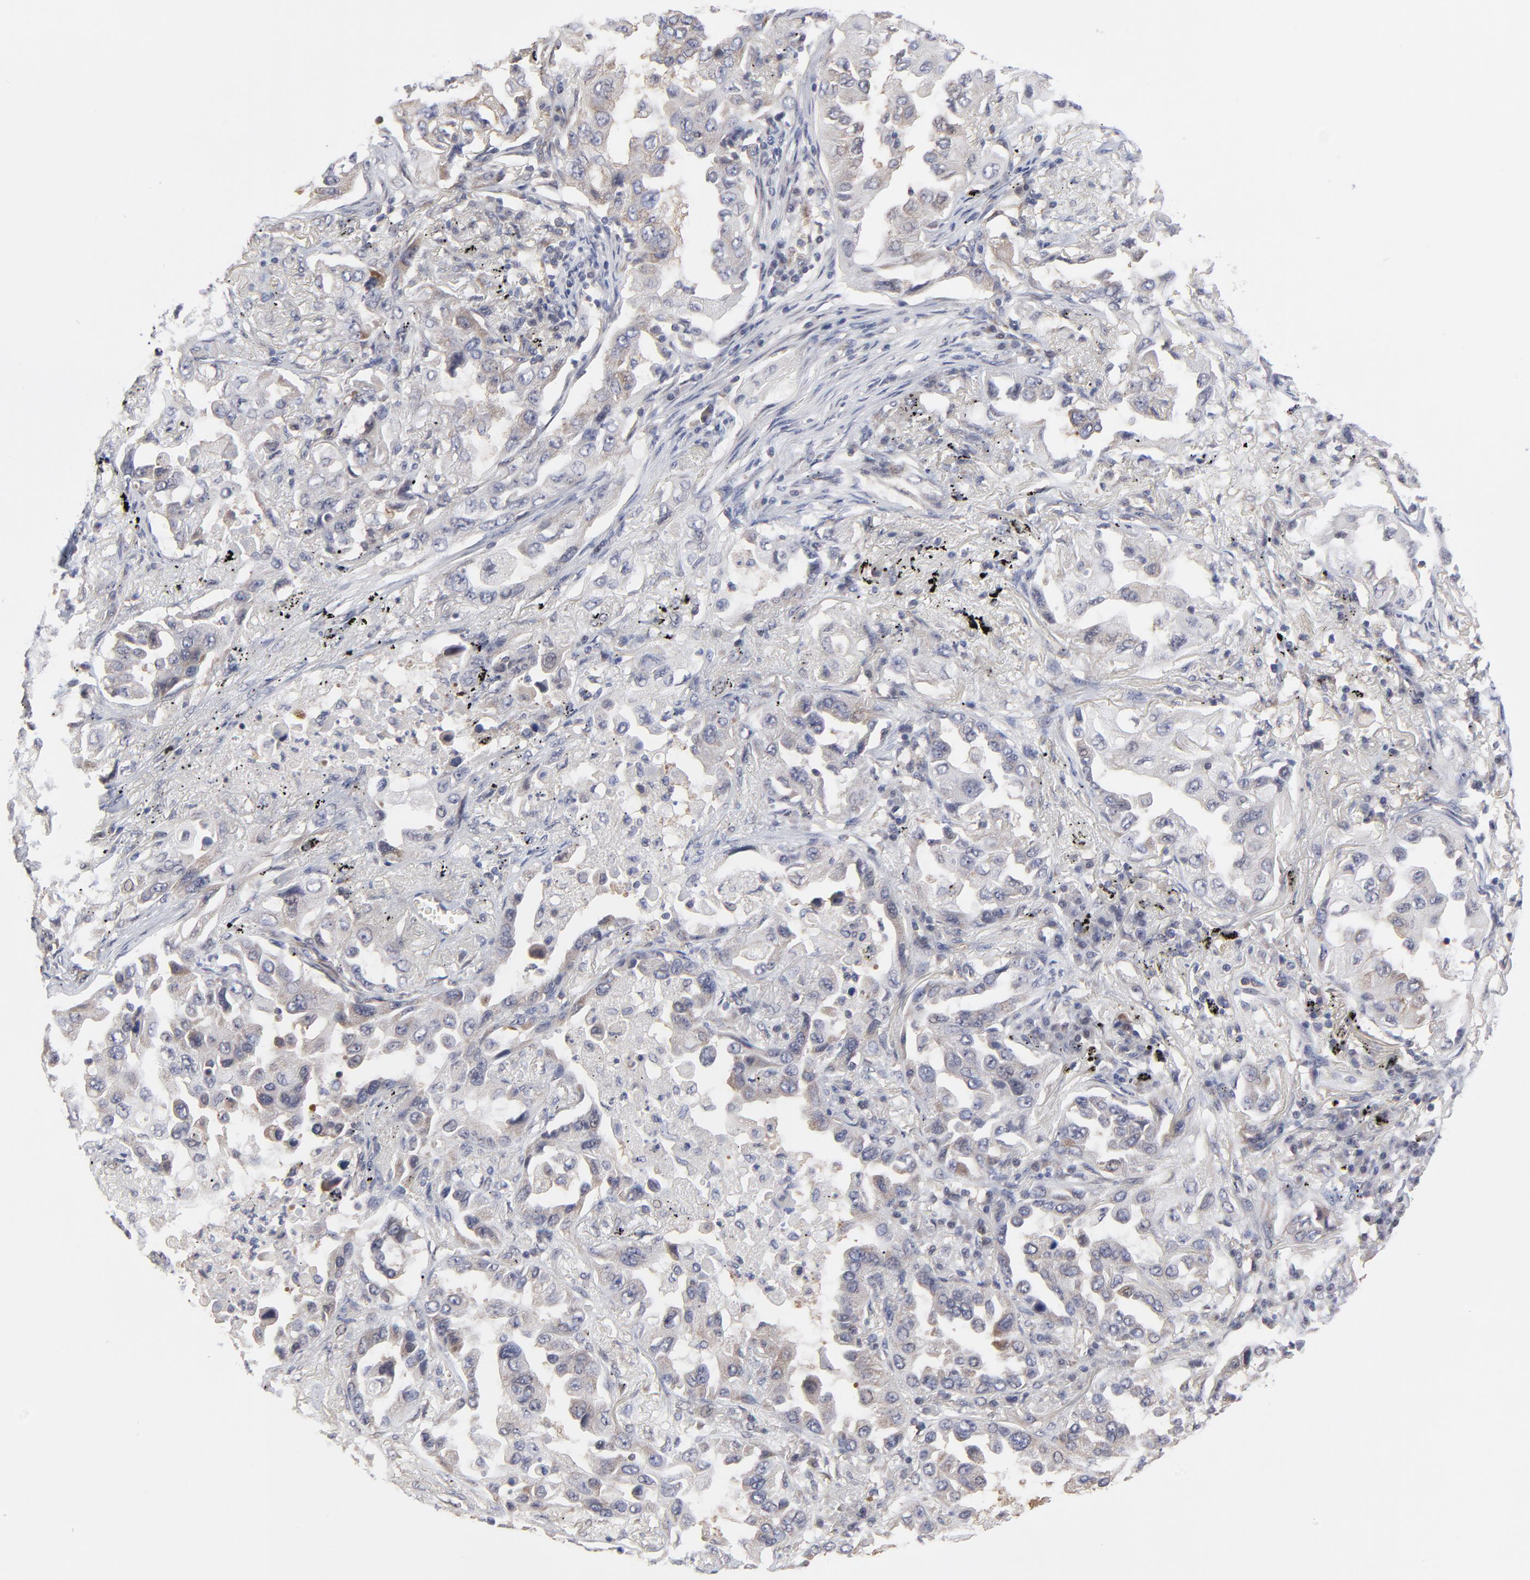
{"staining": {"intensity": "weak", "quantity": "25%-75%", "location": "cytoplasmic/membranous"}, "tissue": "lung cancer", "cell_type": "Tumor cells", "image_type": "cancer", "snomed": [{"axis": "morphology", "description": "Adenocarcinoma, NOS"}, {"axis": "topography", "description": "Lung"}], "caption": "Immunohistochemistry (IHC) staining of lung adenocarcinoma, which exhibits low levels of weak cytoplasmic/membranous staining in about 25%-75% of tumor cells indicating weak cytoplasmic/membranous protein expression. The staining was performed using DAB (3,3'-diaminobenzidine) (brown) for protein detection and nuclei were counterstained in hematoxylin (blue).", "gene": "ZNF157", "patient": {"sex": "female", "age": 65}}